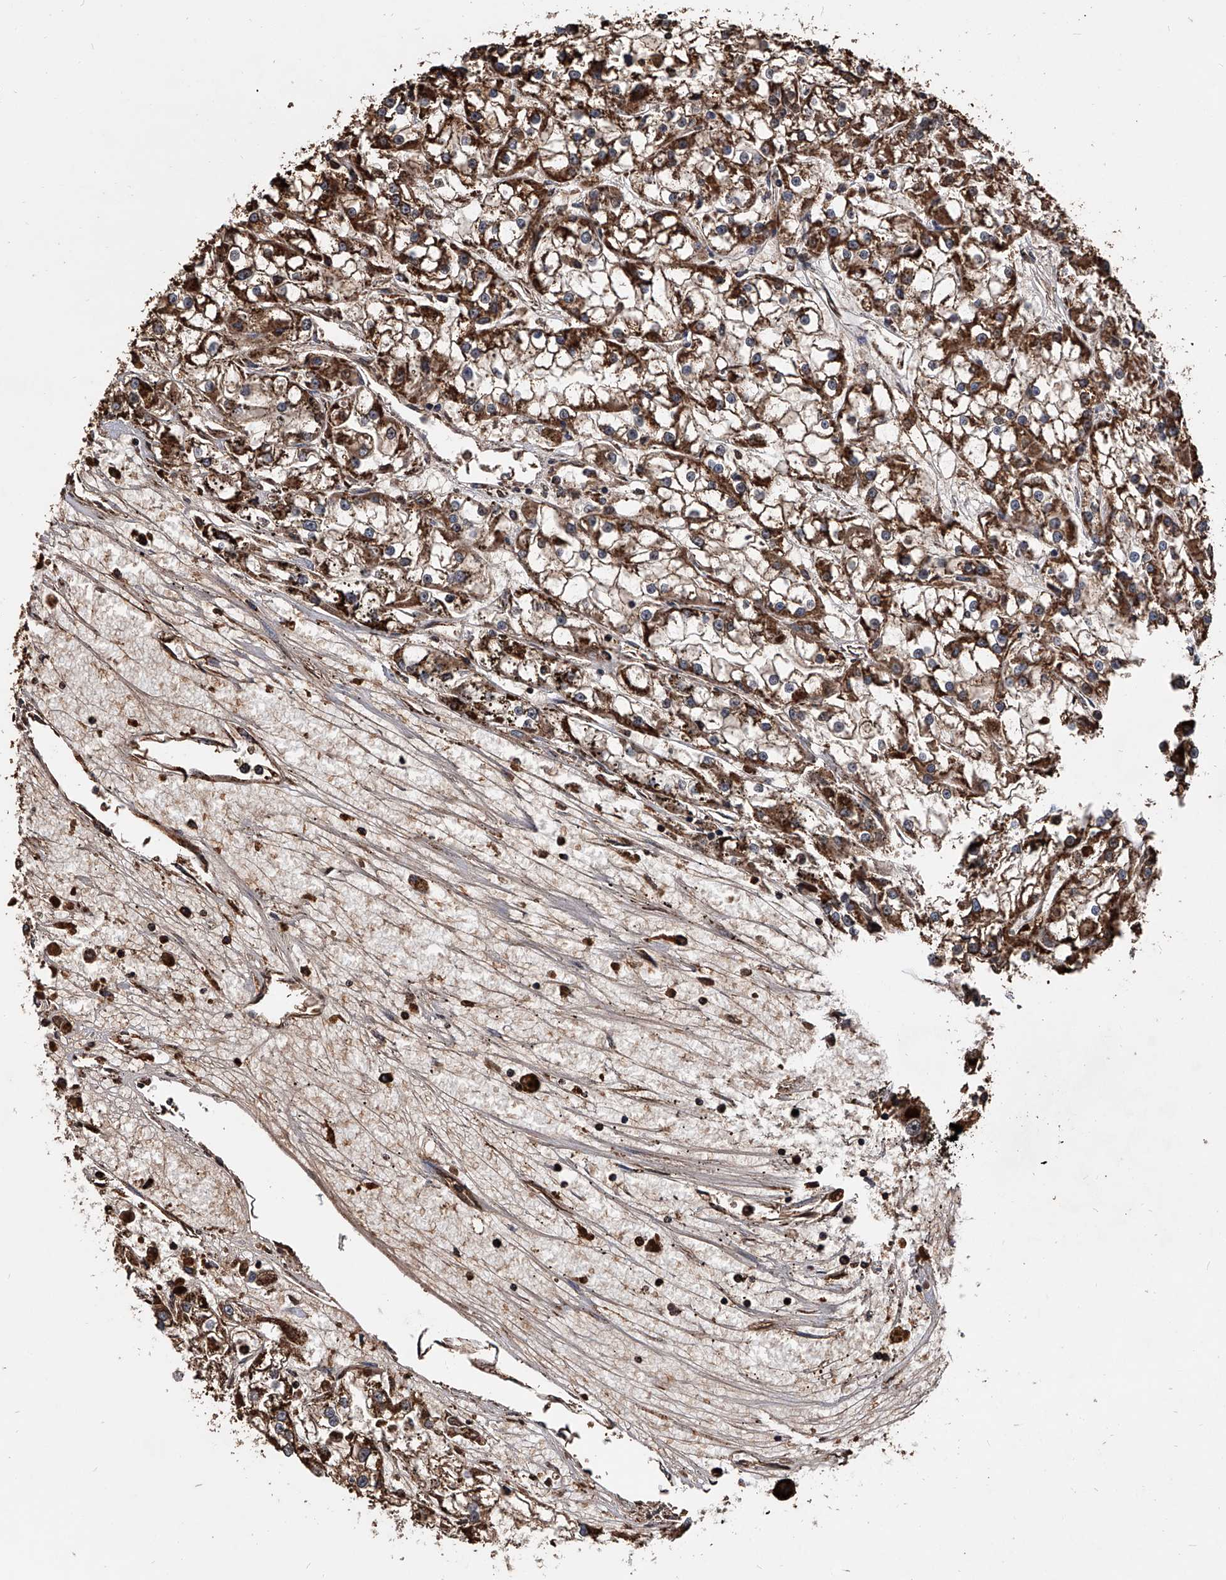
{"staining": {"intensity": "strong", "quantity": ">75%", "location": "cytoplasmic/membranous"}, "tissue": "renal cancer", "cell_type": "Tumor cells", "image_type": "cancer", "snomed": [{"axis": "morphology", "description": "Adenocarcinoma, NOS"}, {"axis": "topography", "description": "Kidney"}], "caption": "Immunohistochemistry micrograph of neoplastic tissue: adenocarcinoma (renal) stained using immunohistochemistry (IHC) shows high levels of strong protein expression localized specifically in the cytoplasmic/membranous of tumor cells, appearing as a cytoplasmic/membranous brown color.", "gene": "SMPDL3A", "patient": {"sex": "female", "age": 52}}